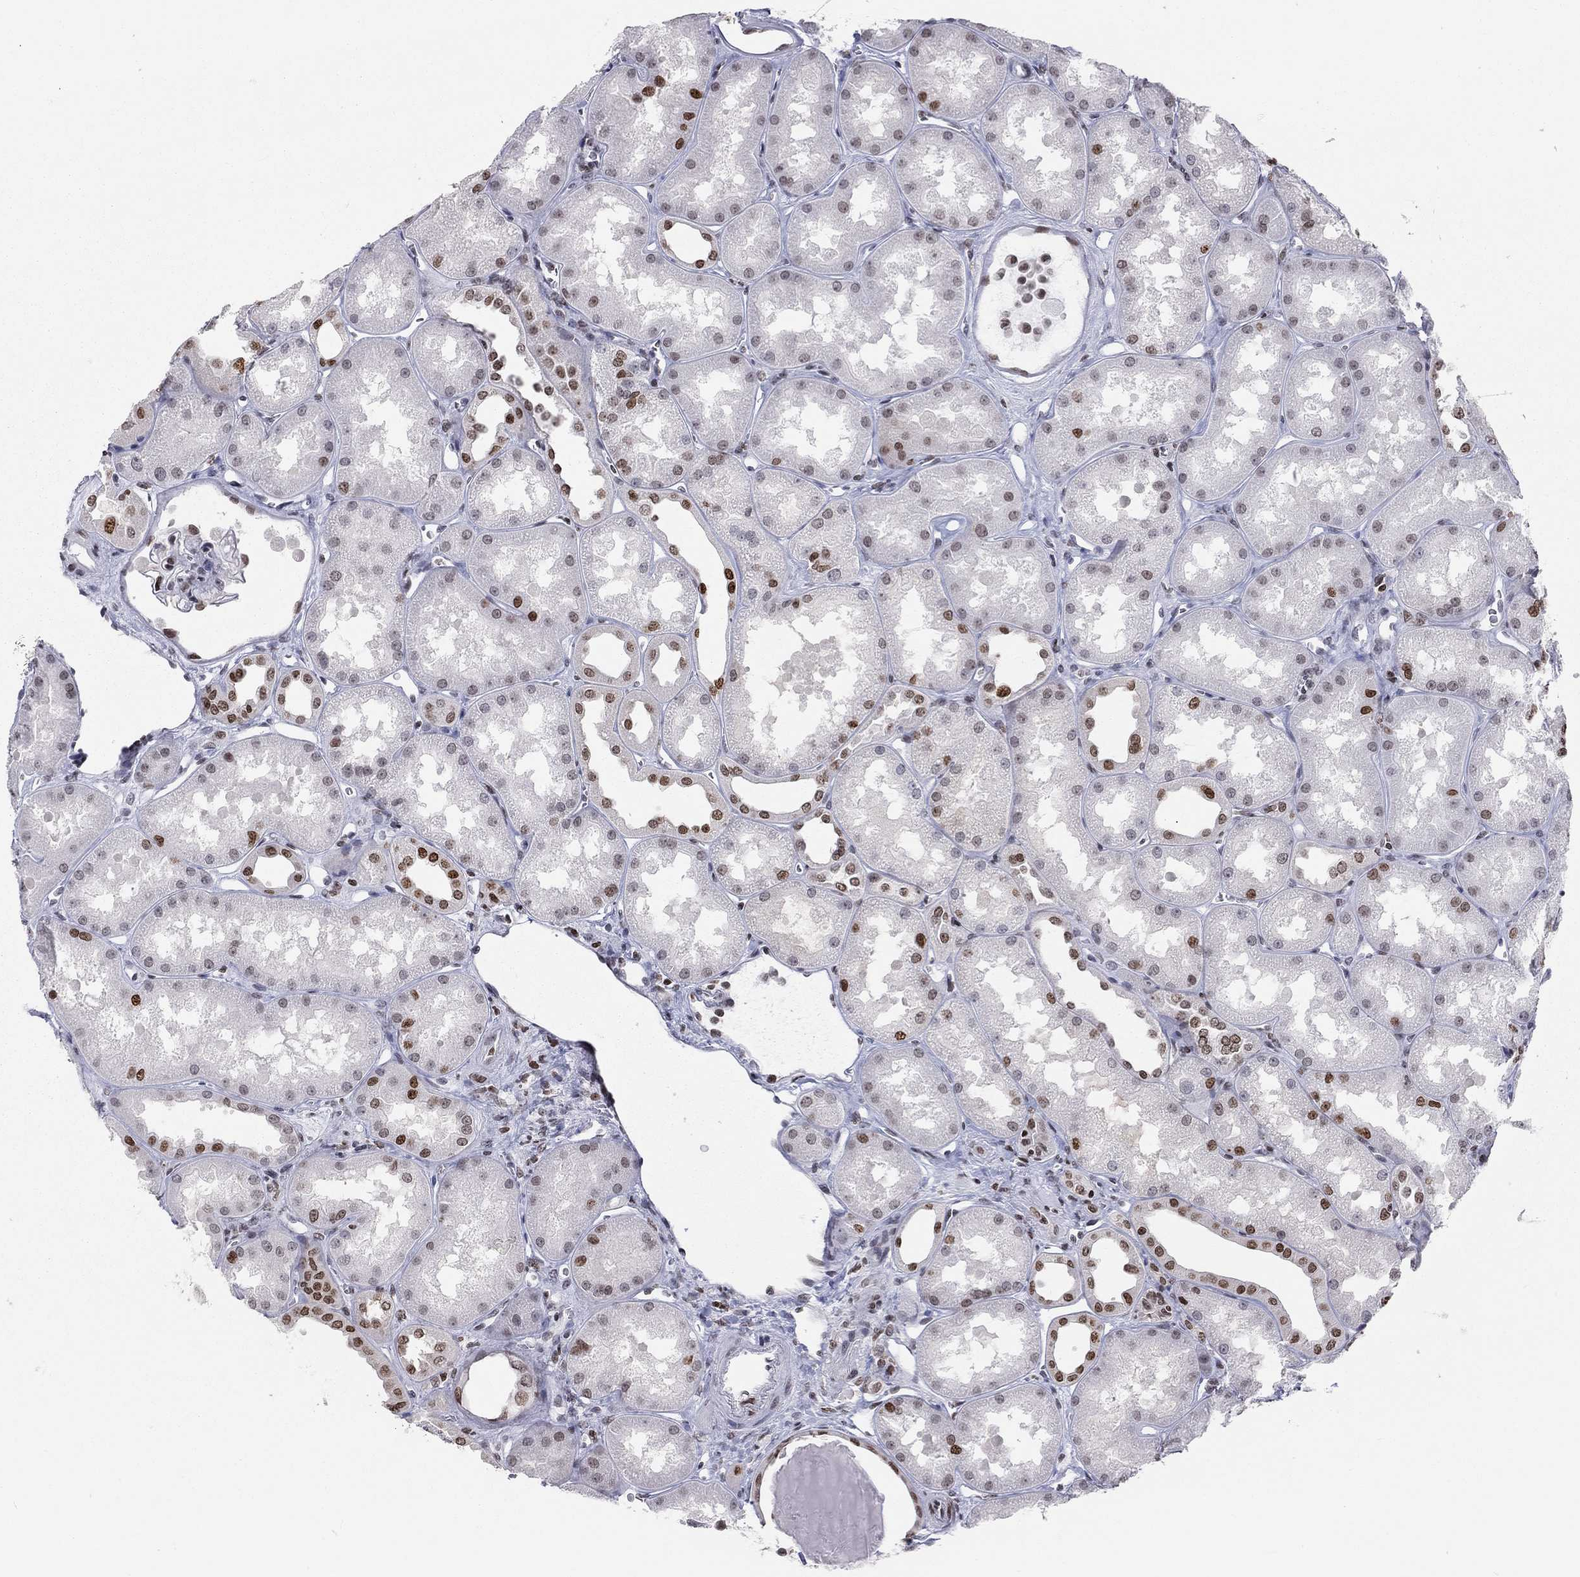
{"staining": {"intensity": "moderate", "quantity": "<25%", "location": "nuclear"}, "tissue": "kidney", "cell_type": "Cells in glomeruli", "image_type": "normal", "snomed": [{"axis": "morphology", "description": "Normal tissue, NOS"}, {"axis": "topography", "description": "Kidney"}], "caption": "Kidney stained with DAB (3,3'-diaminobenzidine) IHC reveals low levels of moderate nuclear positivity in approximately <25% of cells in glomeruli. Using DAB (3,3'-diaminobenzidine) (brown) and hematoxylin (blue) stains, captured at high magnification using brightfield microscopy.", "gene": "H2AX", "patient": {"sex": "male", "age": 61}}